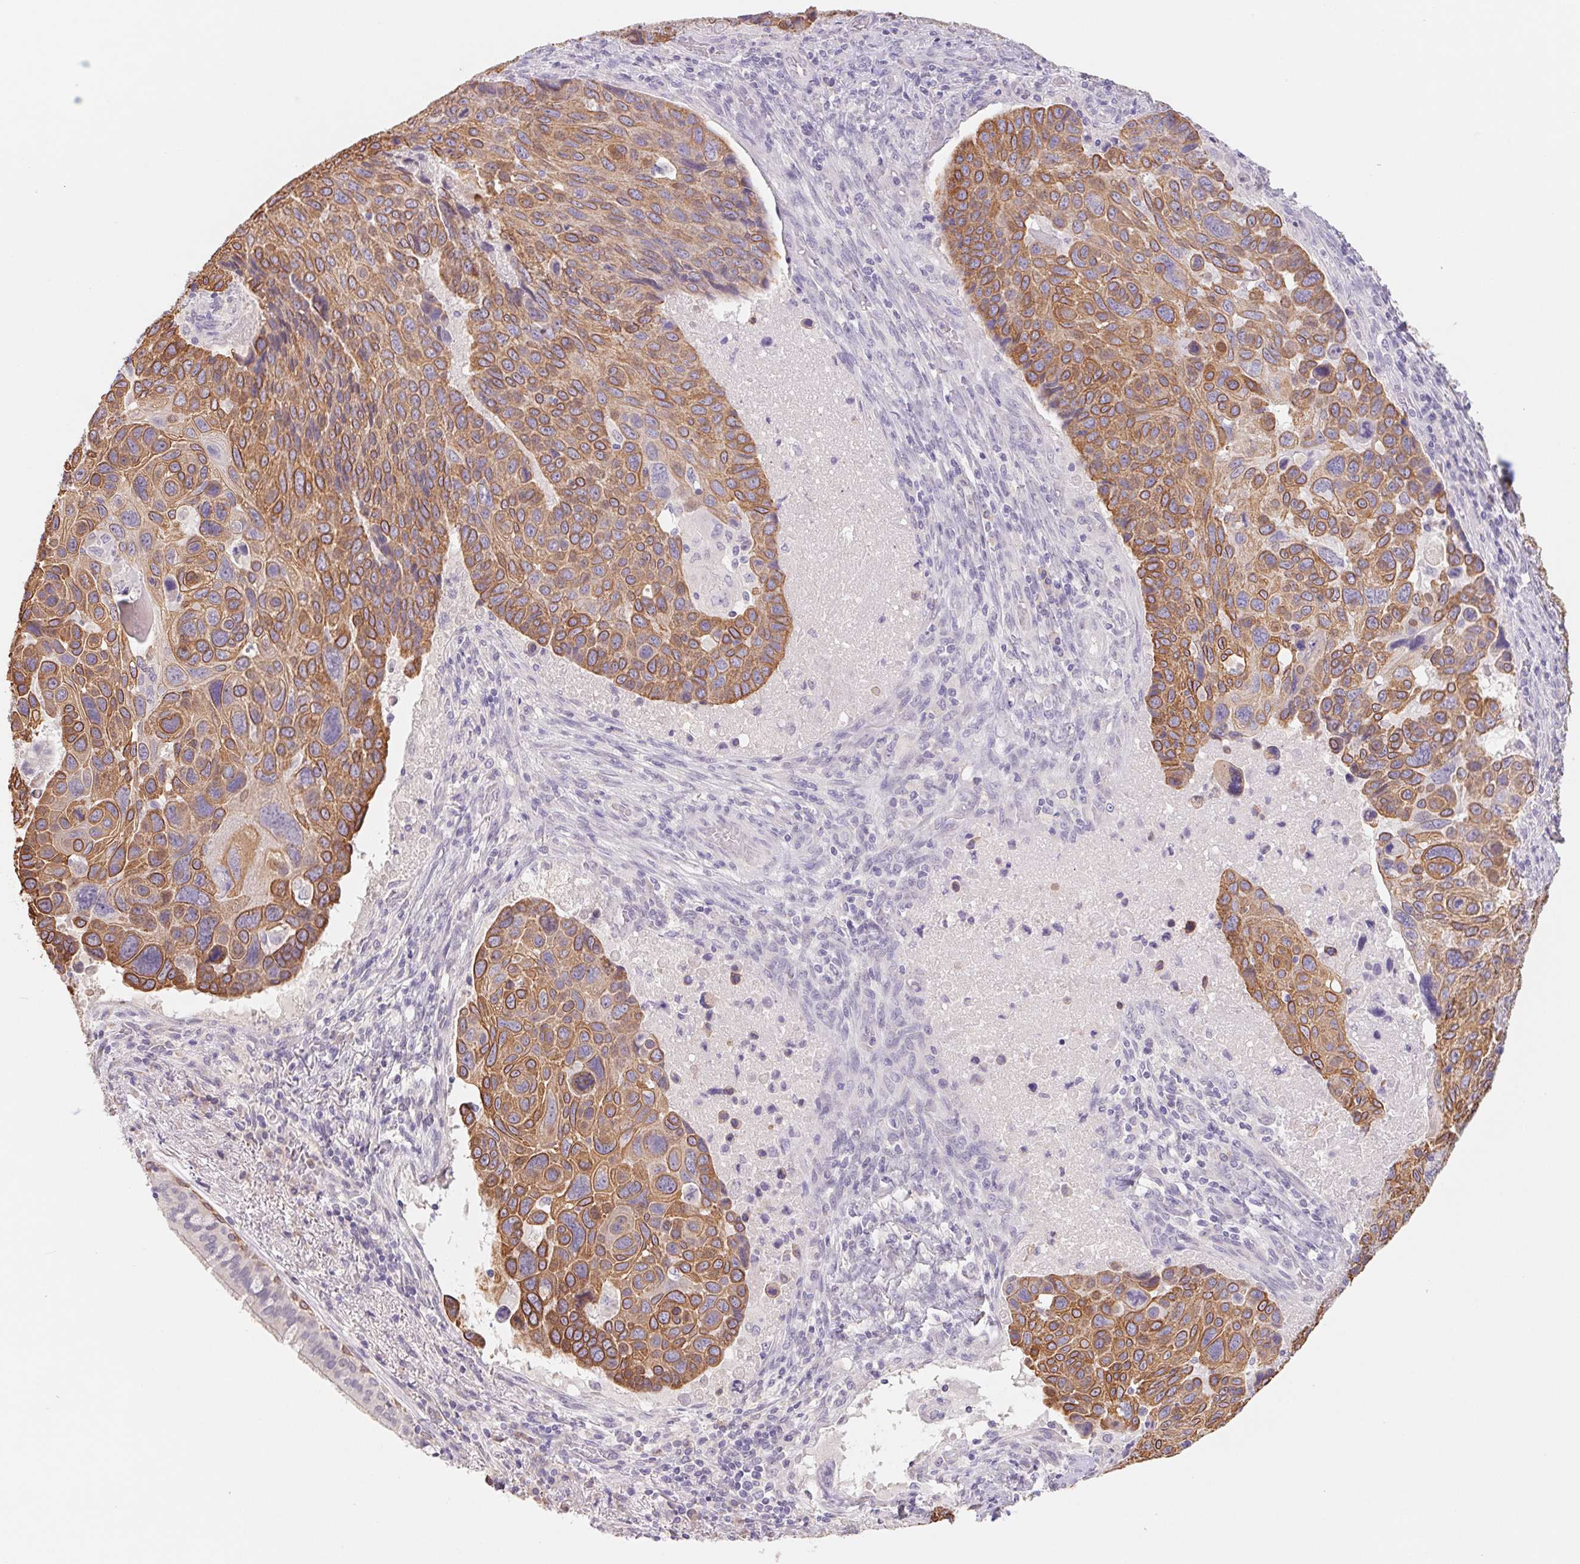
{"staining": {"intensity": "moderate", "quantity": "25%-75%", "location": "cytoplasmic/membranous"}, "tissue": "lung cancer", "cell_type": "Tumor cells", "image_type": "cancer", "snomed": [{"axis": "morphology", "description": "Squamous cell carcinoma, NOS"}, {"axis": "topography", "description": "Lung"}], "caption": "Immunohistochemistry photomicrograph of squamous cell carcinoma (lung) stained for a protein (brown), which displays medium levels of moderate cytoplasmic/membranous expression in approximately 25%-75% of tumor cells.", "gene": "PNMA8B", "patient": {"sex": "male", "age": 68}}